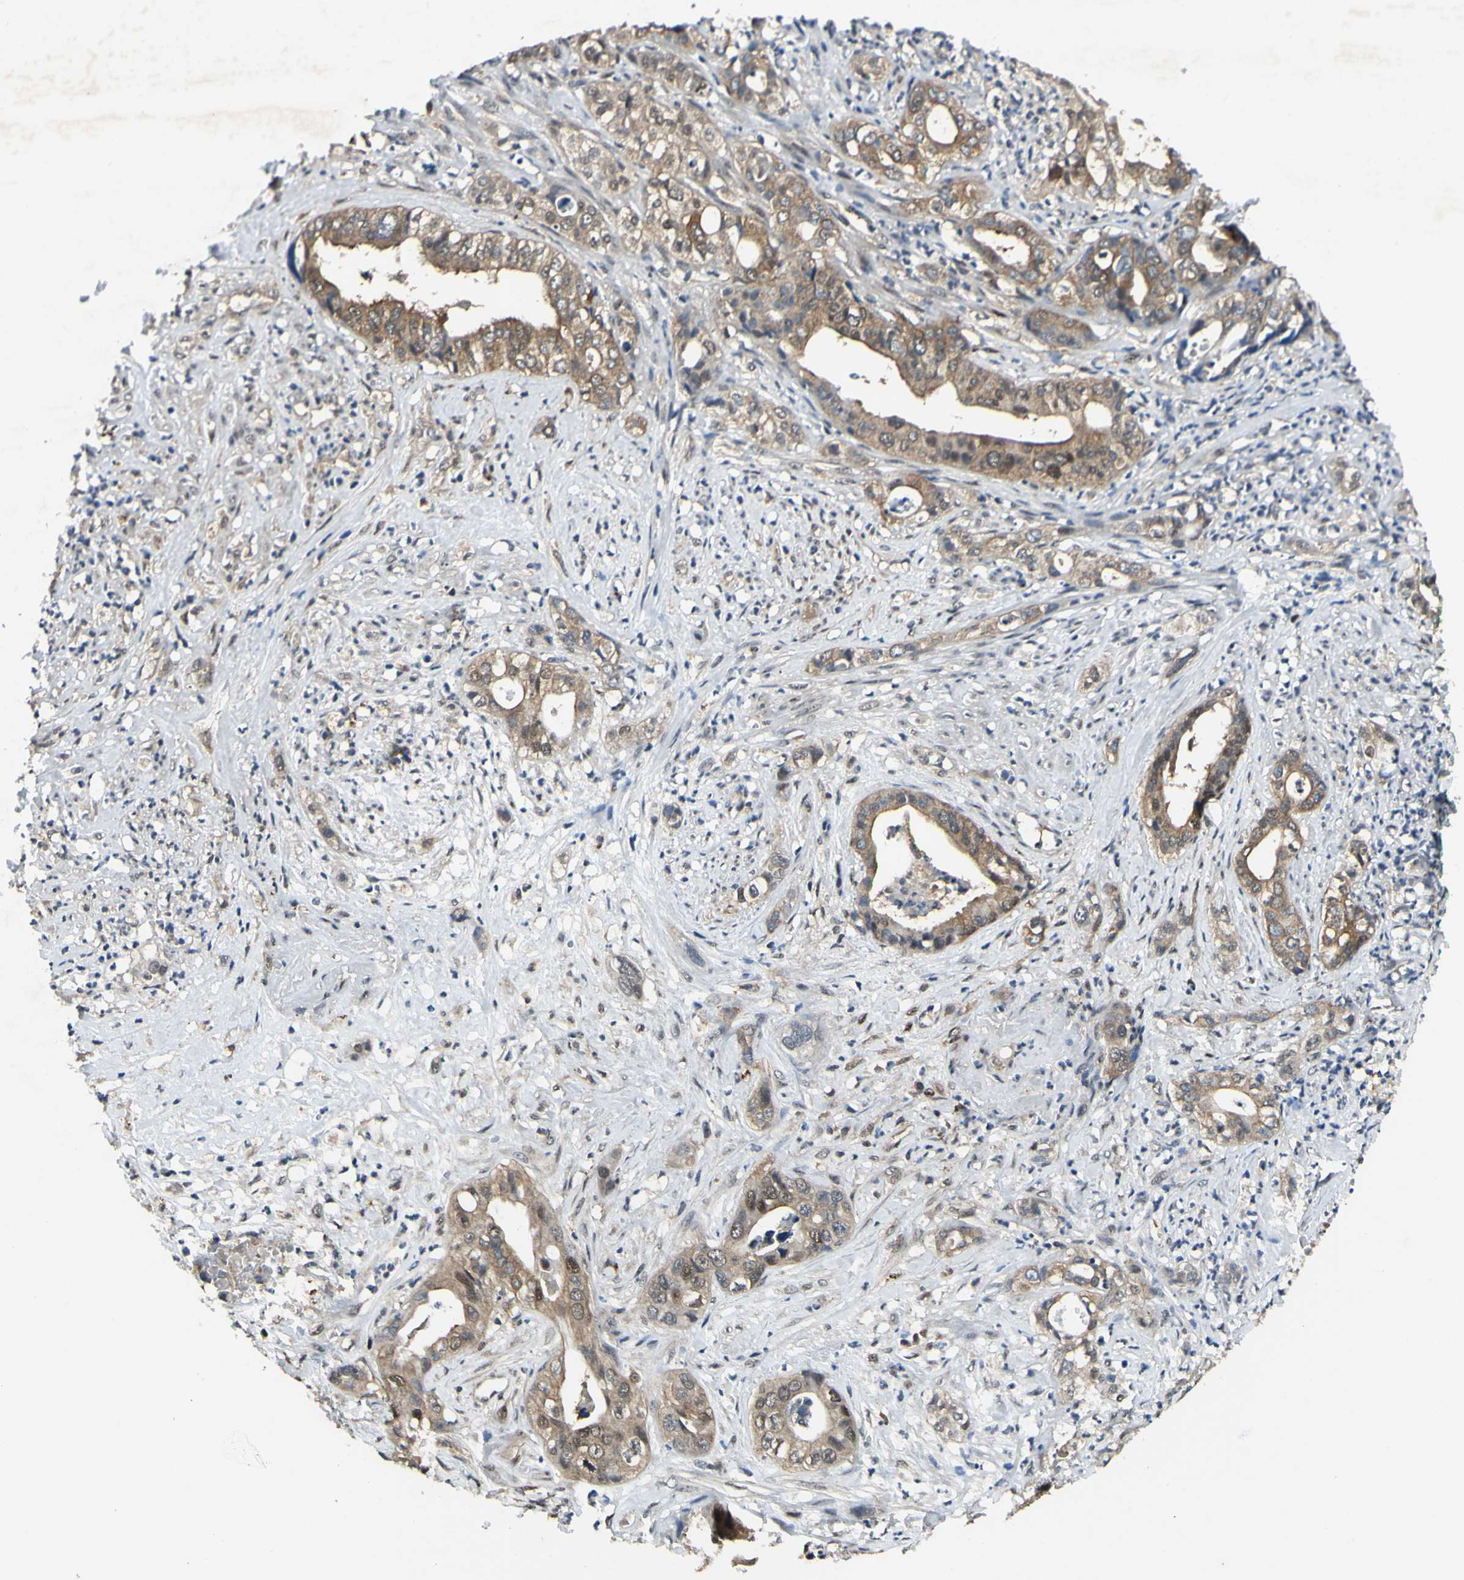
{"staining": {"intensity": "moderate", "quantity": ">75%", "location": "cytoplasmic/membranous"}, "tissue": "liver cancer", "cell_type": "Tumor cells", "image_type": "cancer", "snomed": [{"axis": "morphology", "description": "Cholangiocarcinoma"}, {"axis": "topography", "description": "Liver"}], "caption": "Human liver cancer stained with a protein marker demonstrates moderate staining in tumor cells.", "gene": "PSMD5", "patient": {"sex": "female", "age": 61}}